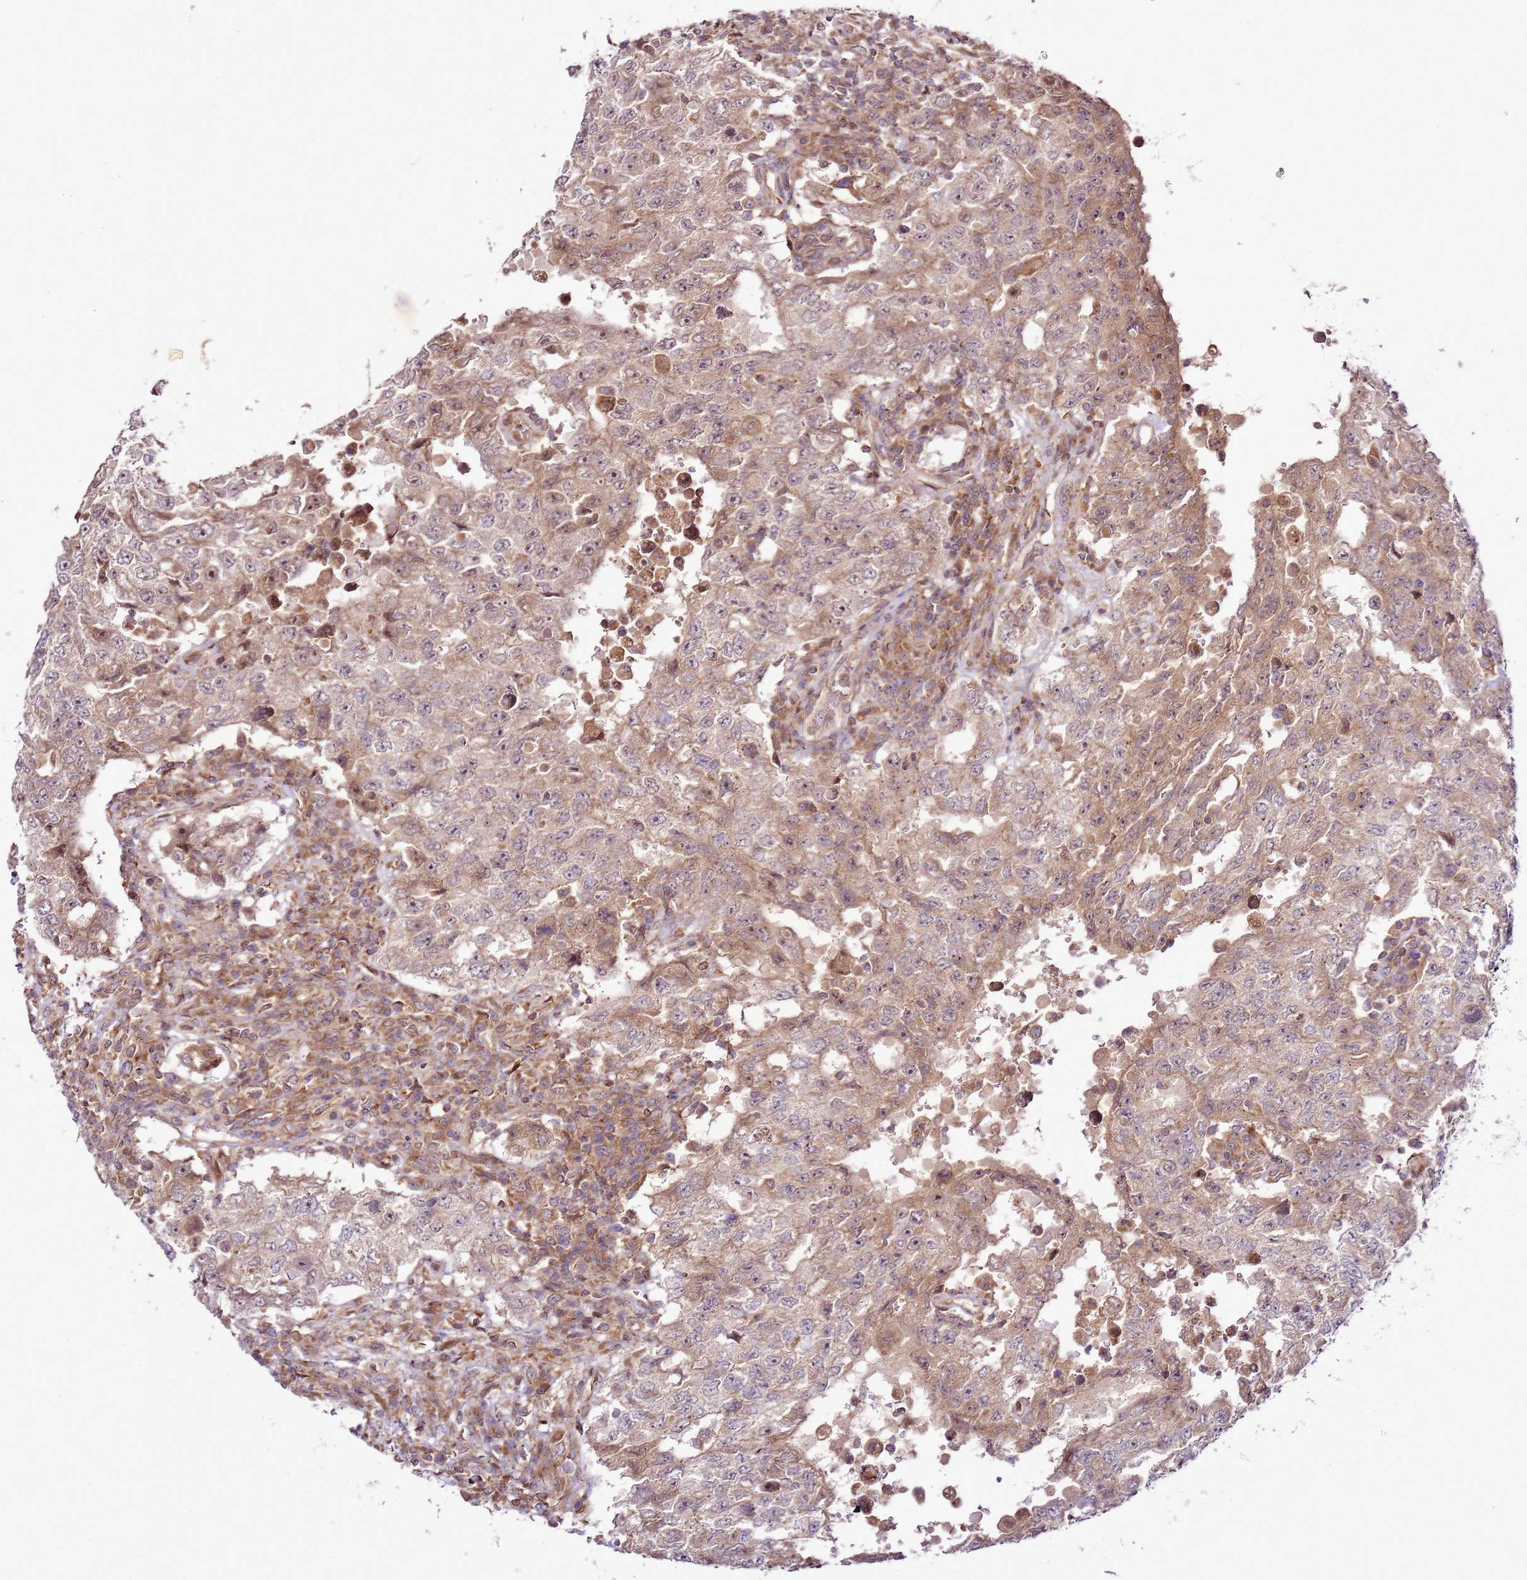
{"staining": {"intensity": "moderate", "quantity": ">75%", "location": "cytoplasmic/membranous"}, "tissue": "testis cancer", "cell_type": "Tumor cells", "image_type": "cancer", "snomed": [{"axis": "morphology", "description": "Carcinoma, Embryonal, NOS"}, {"axis": "topography", "description": "Testis"}], "caption": "Tumor cells reveal medium levels of moderate cytoplasmic/membranous staining in approximately >75% of cells in human testis embryonal carcinoma. The protein of interest is shown in brown color, while the nuclei are stained blue.", "gene": "RASA3", "patient": {"sex": "male", "age": 26}}